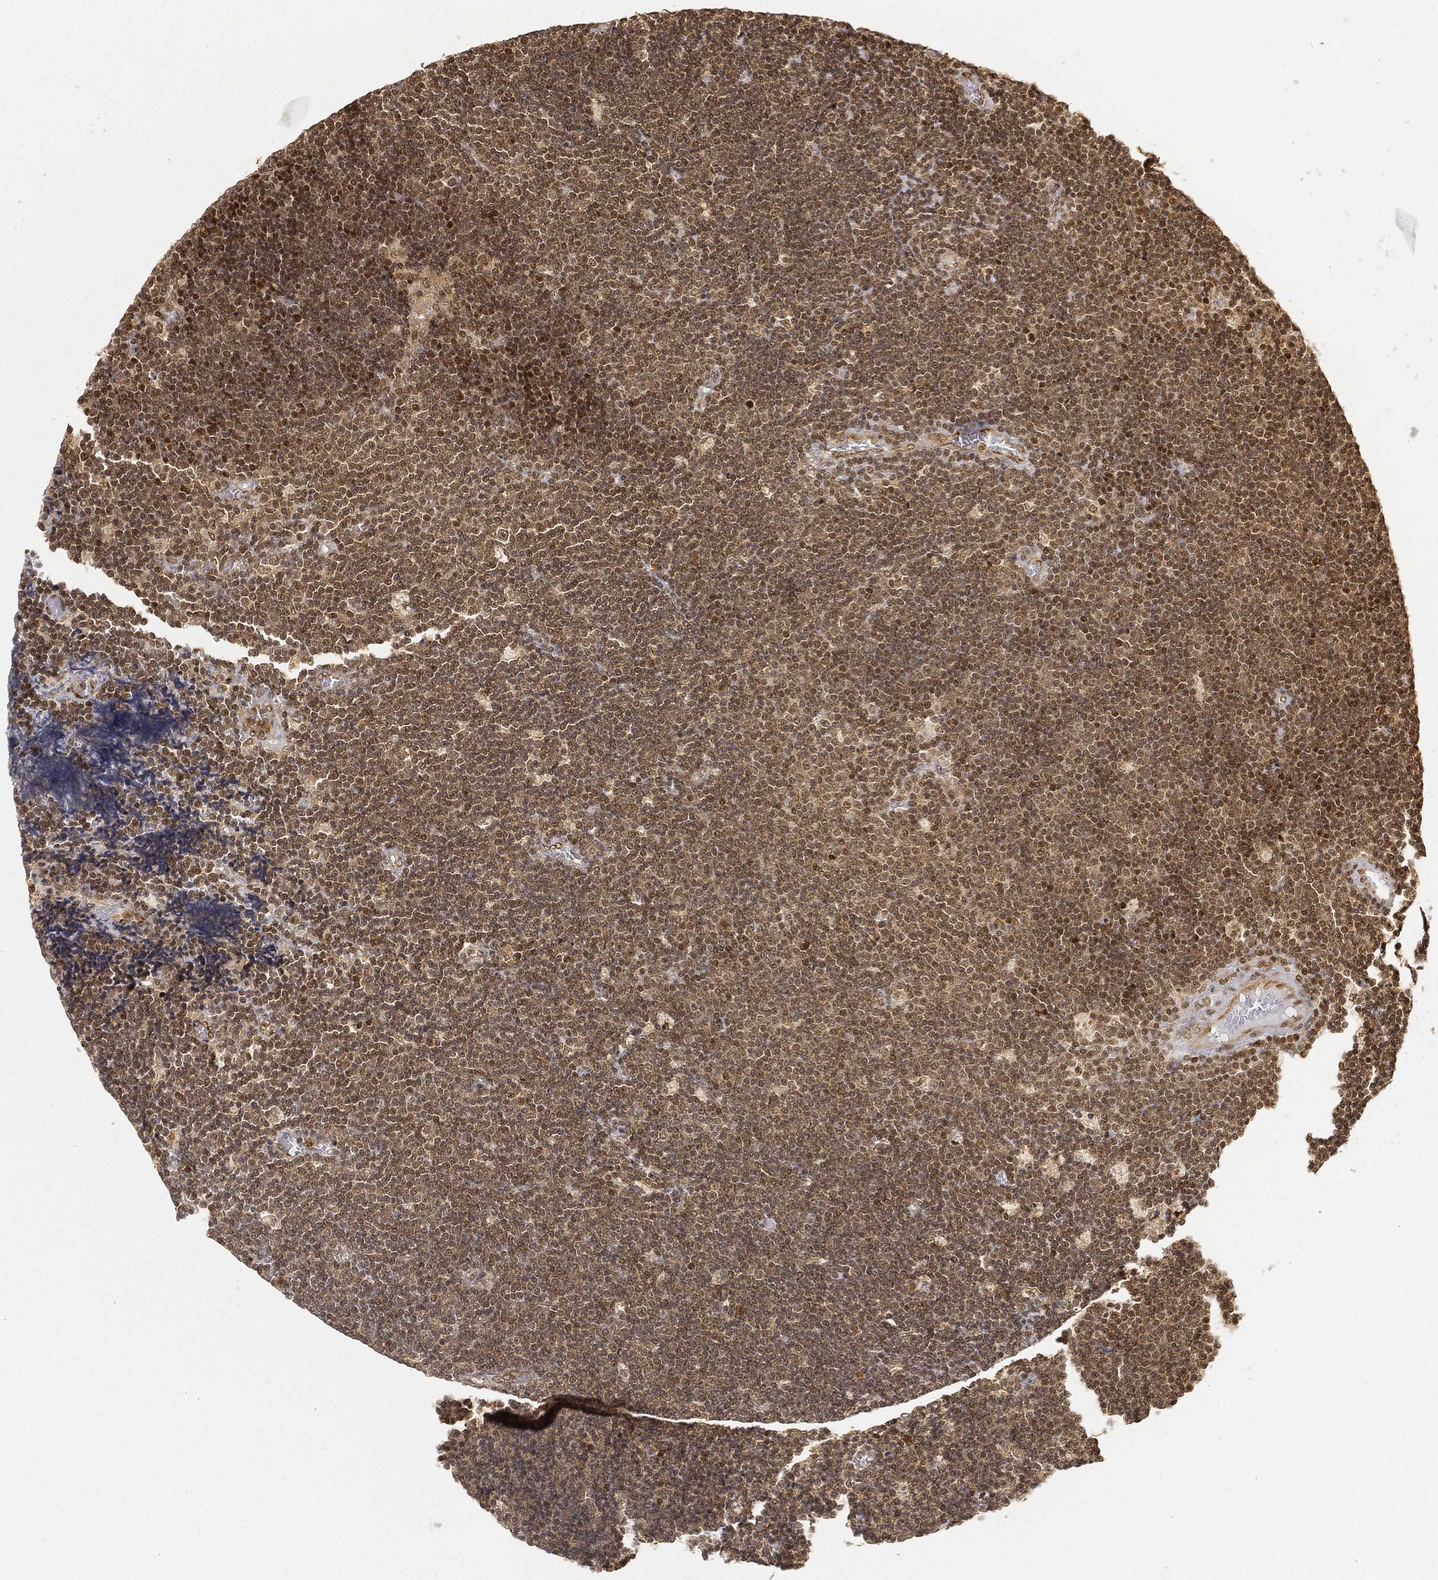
{"staining": {"intensity": "strong", "quantity": "25%-75%", "location": "nuclear"}, "tissue": "lymphoma", "cell_type": "Tumor cells", "image_type": "cancer", "snomed": [{"axis": "morphology", "description": "Malignant lymphoma, non-Hodgkin's type, Low grade"}, {"axis": "topography", "description": "Brain"}], "caption": "An image of human malignant lymphoma, non-Hodgkin's type (low-grade) stained for a protein exhibits strong nuclear brown staining in tumor cells.", "gene": "CIB1", "patient": {"sex": "female", "age": 66}}